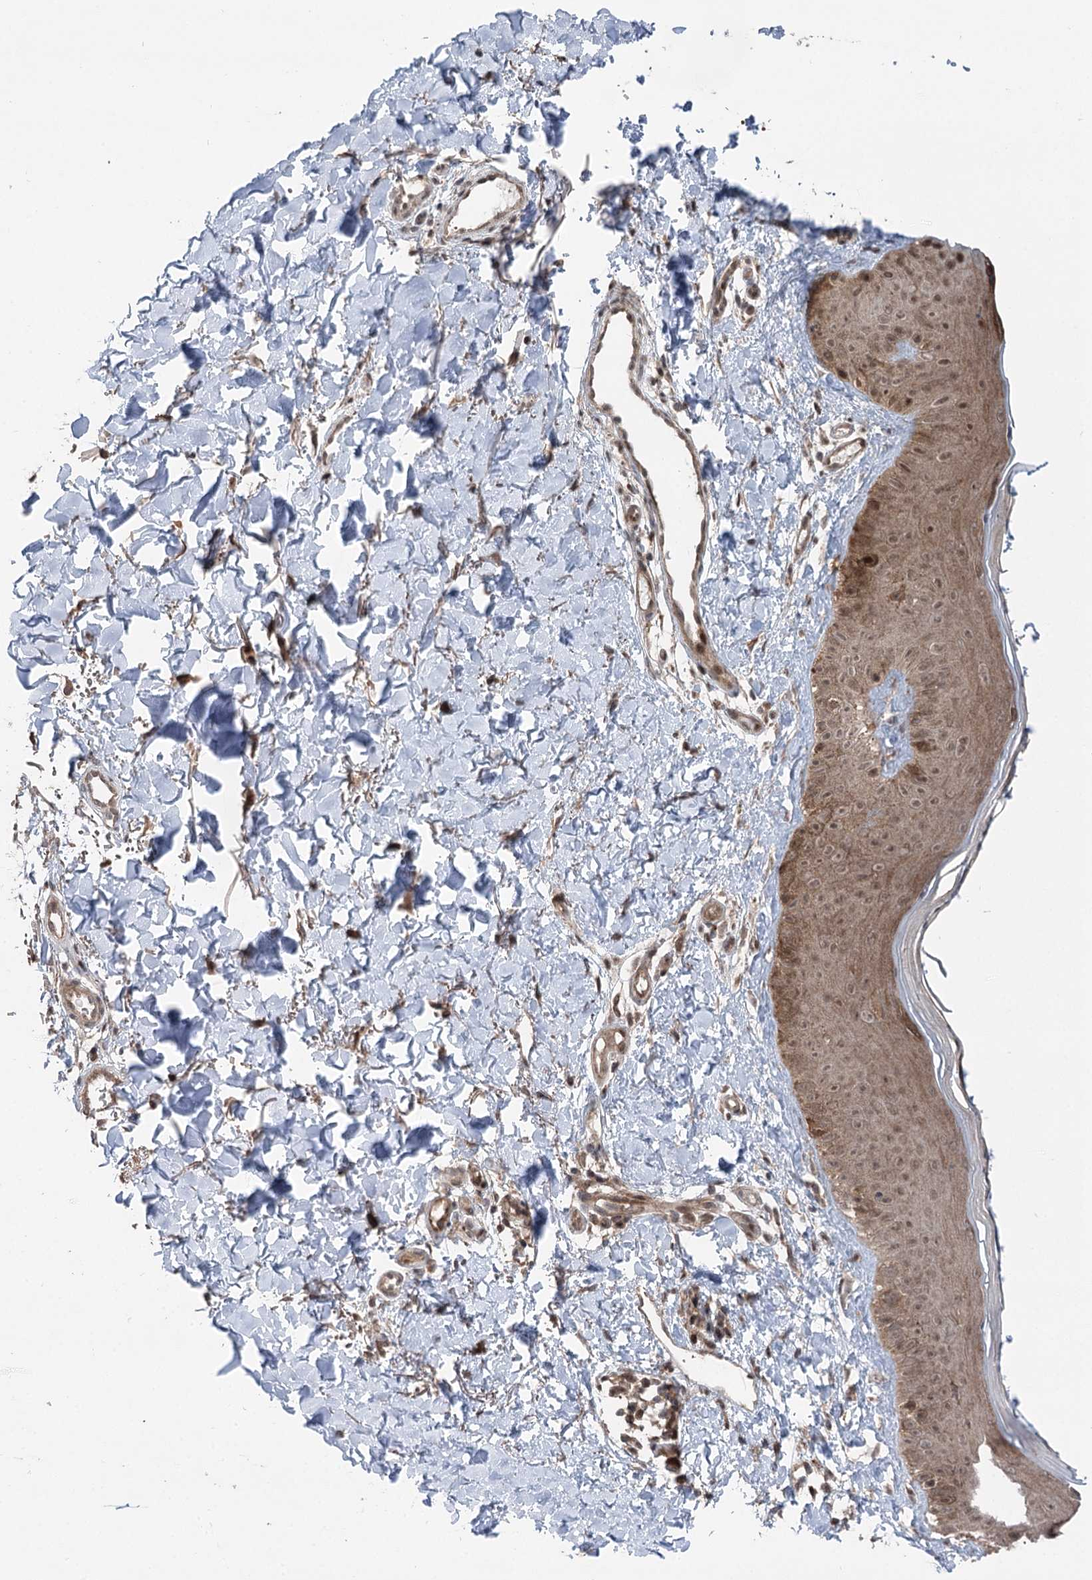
{"staining": {"intensity": "moderate", "quantity": ">75%", "location": "cytoplasmic/membranous,nuclear"}, "tissue": "skin", "cell_type": "Fibroblasts", "image_type": "normal", "snomed": [{"axis": "morphology", "description": "Normal tissue, NOS"}, {"axis": "topography", "description": "Skin"}], "caption": "IHC staining of unremarkable skin, which demonstrates medium levels of moderate cytoplasmic/membranous,nuclear positivity in approximately >75% of fibroblasts indicating moderate cytoplasmic/membranous,nuclear protein positivity. The staining was performed using DAB (3,3'-diaminobenzidine) (brown) for protein detection and nuclei were counterstained in hematoxylin (blue).", "gene": "CCSER2", "patient": {"sex": "male", "age": 52}}